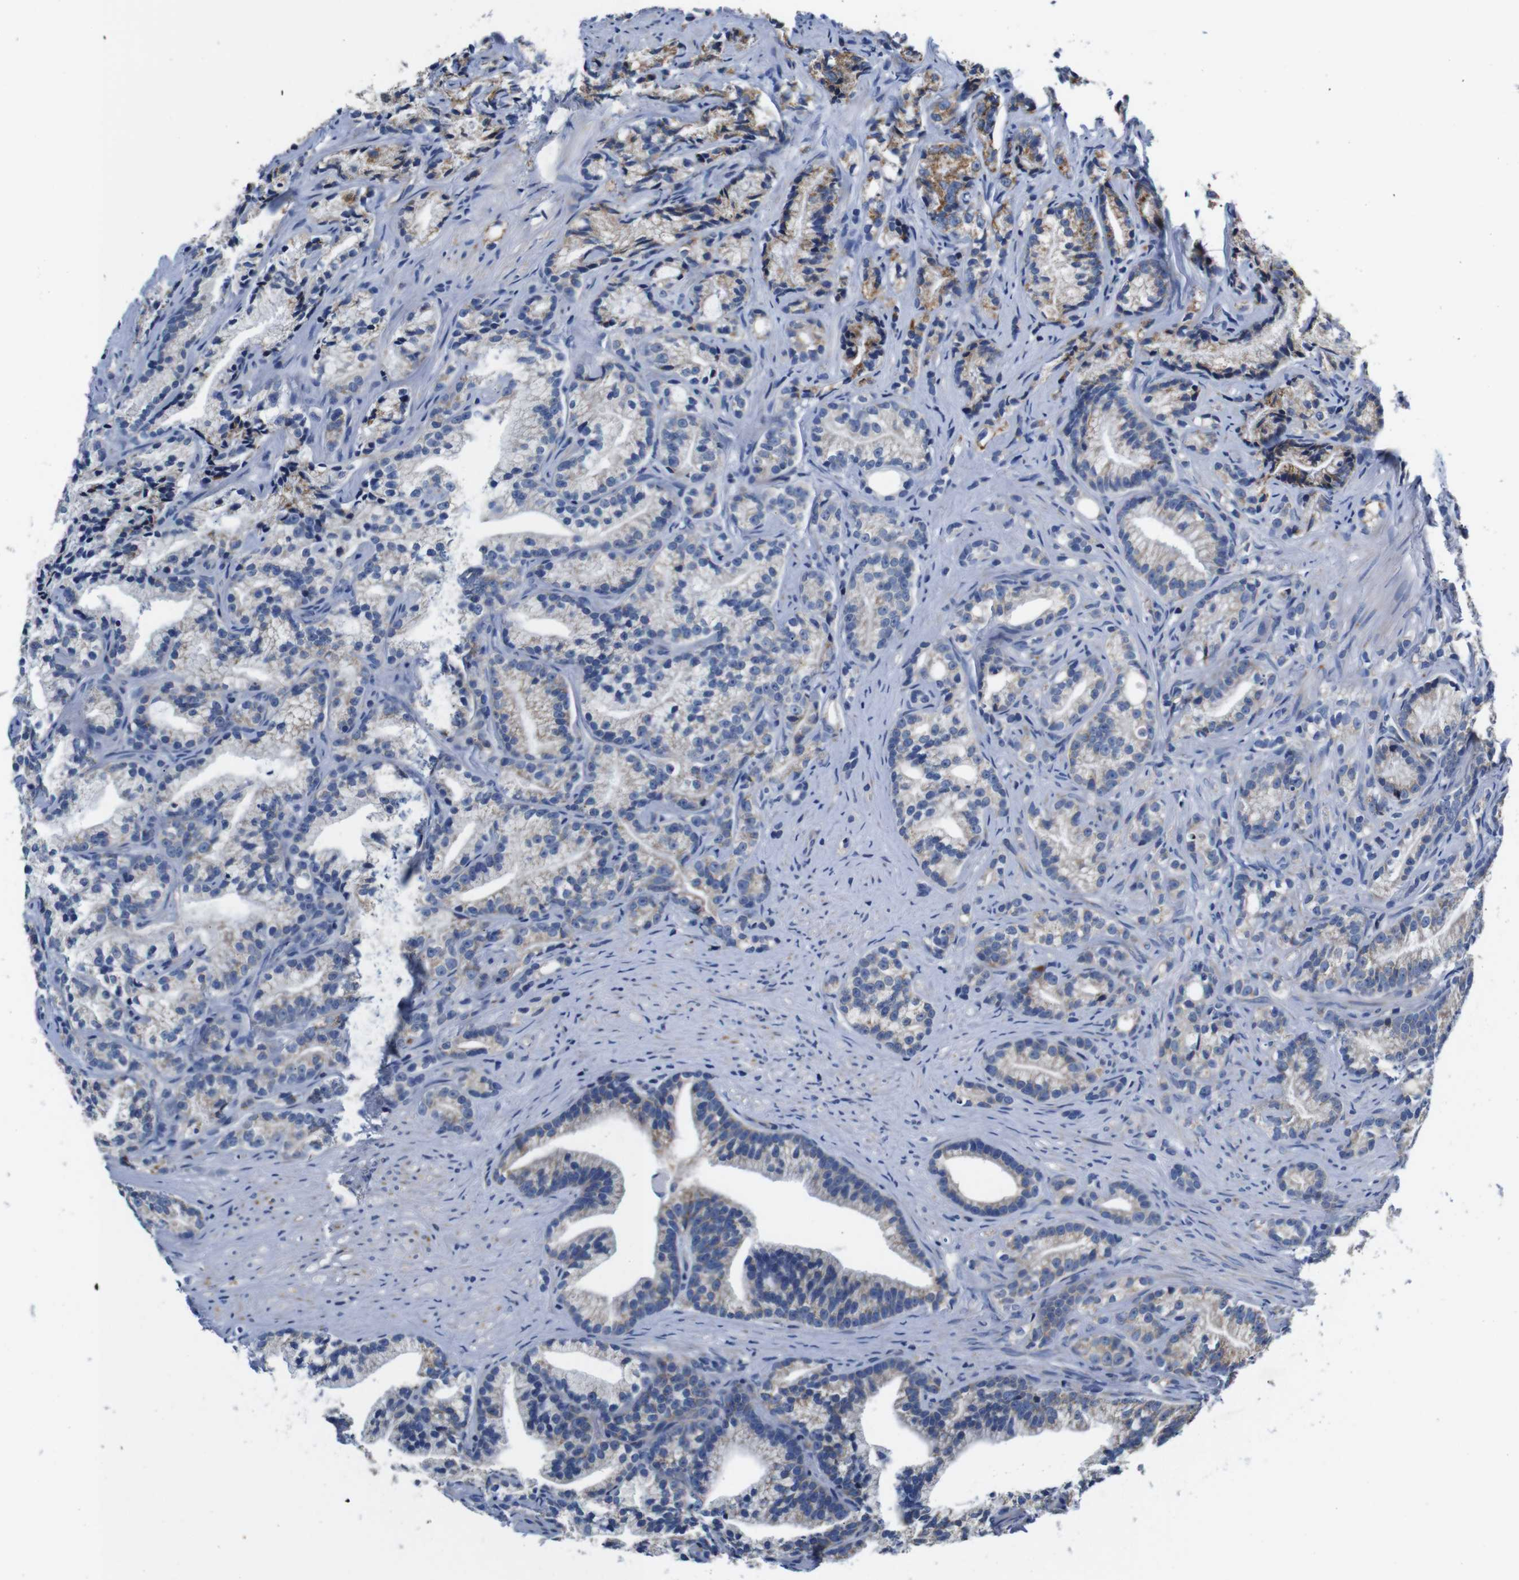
{"staining": {"intensity": "moderate", "quantity": "<25%", "location": "cytoplasmic/membranous"}, "tissue": "prostate cancer", "cell_type": "Tumor cells", "image_type": "cancer", "snomed": [{"axis": "morphology", "description": "Adenocarcinoma, Low grade"}, {"axis": "topography", "description": "Prostate"}], "caption": "Tumor cells display low levels of moderate cytoplasmic/membranous staining in about <25% of cells in human prostate cancer (adenocarcinoma (low-grade)).", "gene": "SNX19", "patient": {"sex": "male", "age": 89}}